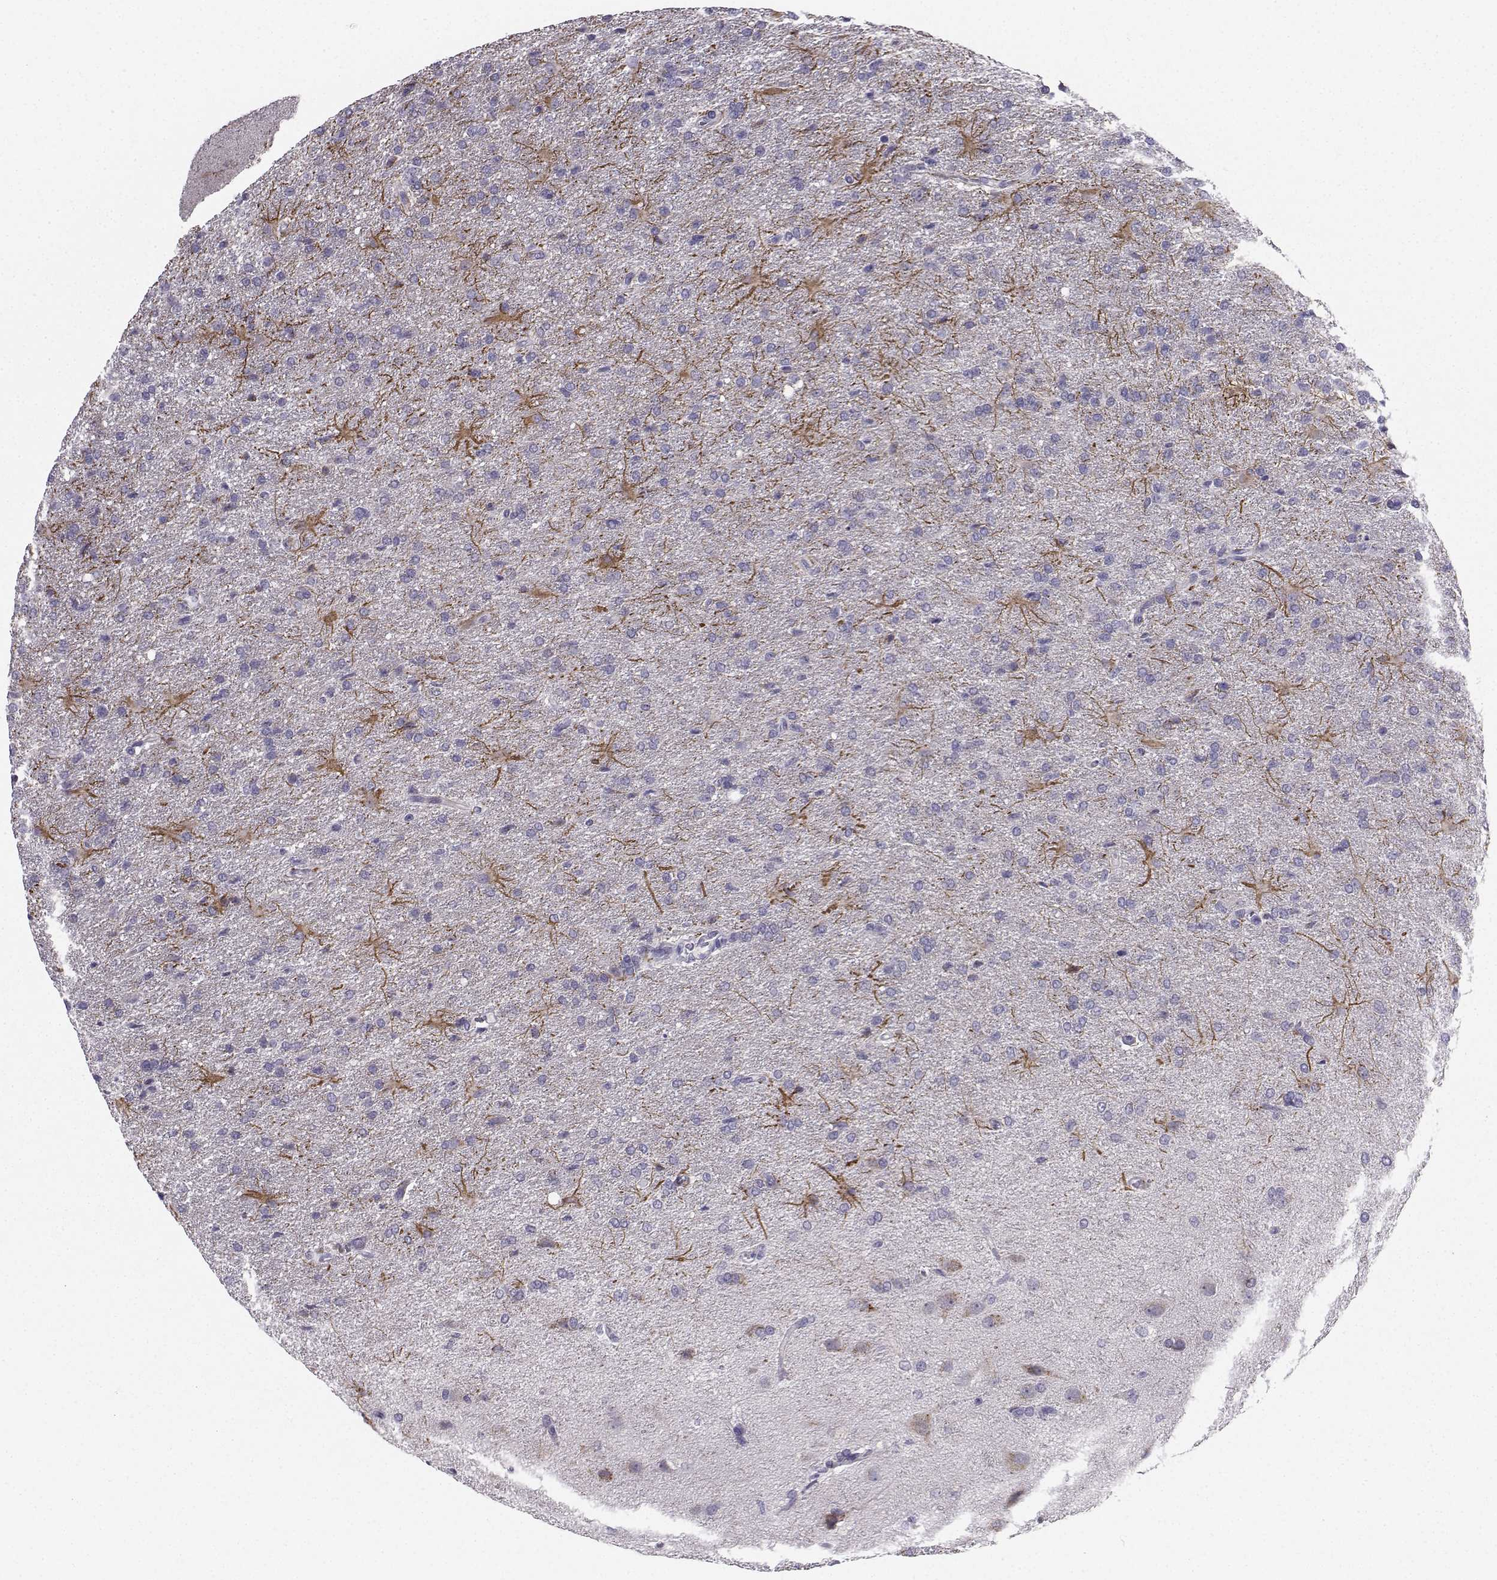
{"staining": {"intensity": "negative", "quantity": "none", "location": "none"}, "tissue": "glioma", "cell_type": "Tumor cells", "image_type": "cancer", "snomed": [{"axis": "morphology", "description": "Glioma, malignant, High grade"}, {"axis": "topography", "description": "Brain"}], "caption": "Glioma stained for a protein using immunohistochemistry (IHC) displays no expression tumor cells.", "gene": "CALY", "patient": {"sex": "male", "age": 68}}